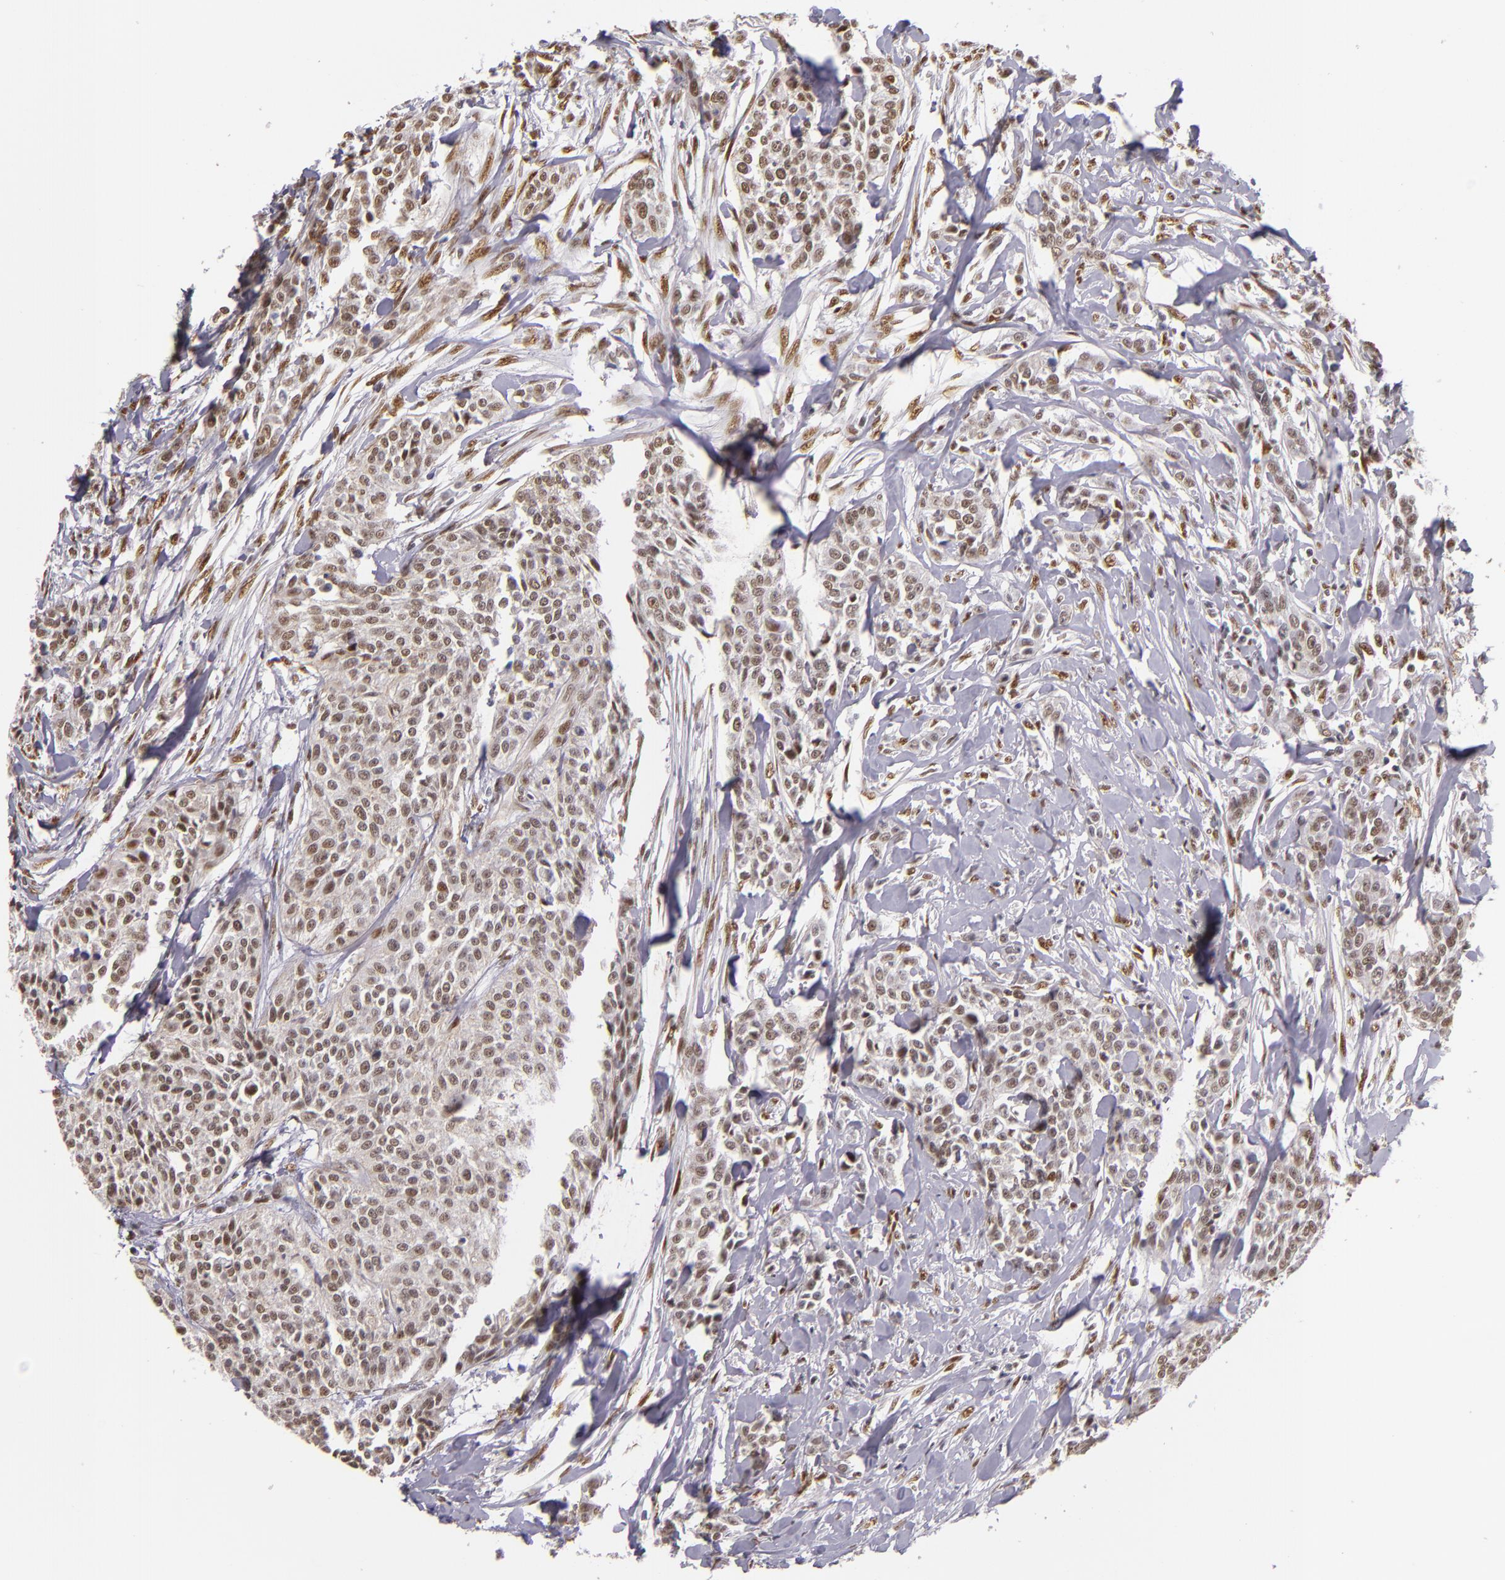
{"staining": {"intensity": "moderate", "quantity": ">75%", "location": "nuclear"}, "tissue": "urothelial cancer", "cell_type": "Tumor cells", "image_type": "cancer", "snomed": [{"axis": "morphology", "description": "Urothelial carcinoma, High grade"}, {"axis": "topography", "description": "Urinary bladder"}], "caption": "Immunohistochemistry (IHC) image of urothelial cancer stained for a protein (brown), which displays medium levels of moderate nuclear positivity in approximately >75% of tumor cells.", "gene": "NCOR2", "patient": {"sex": "male", "age": 56}}